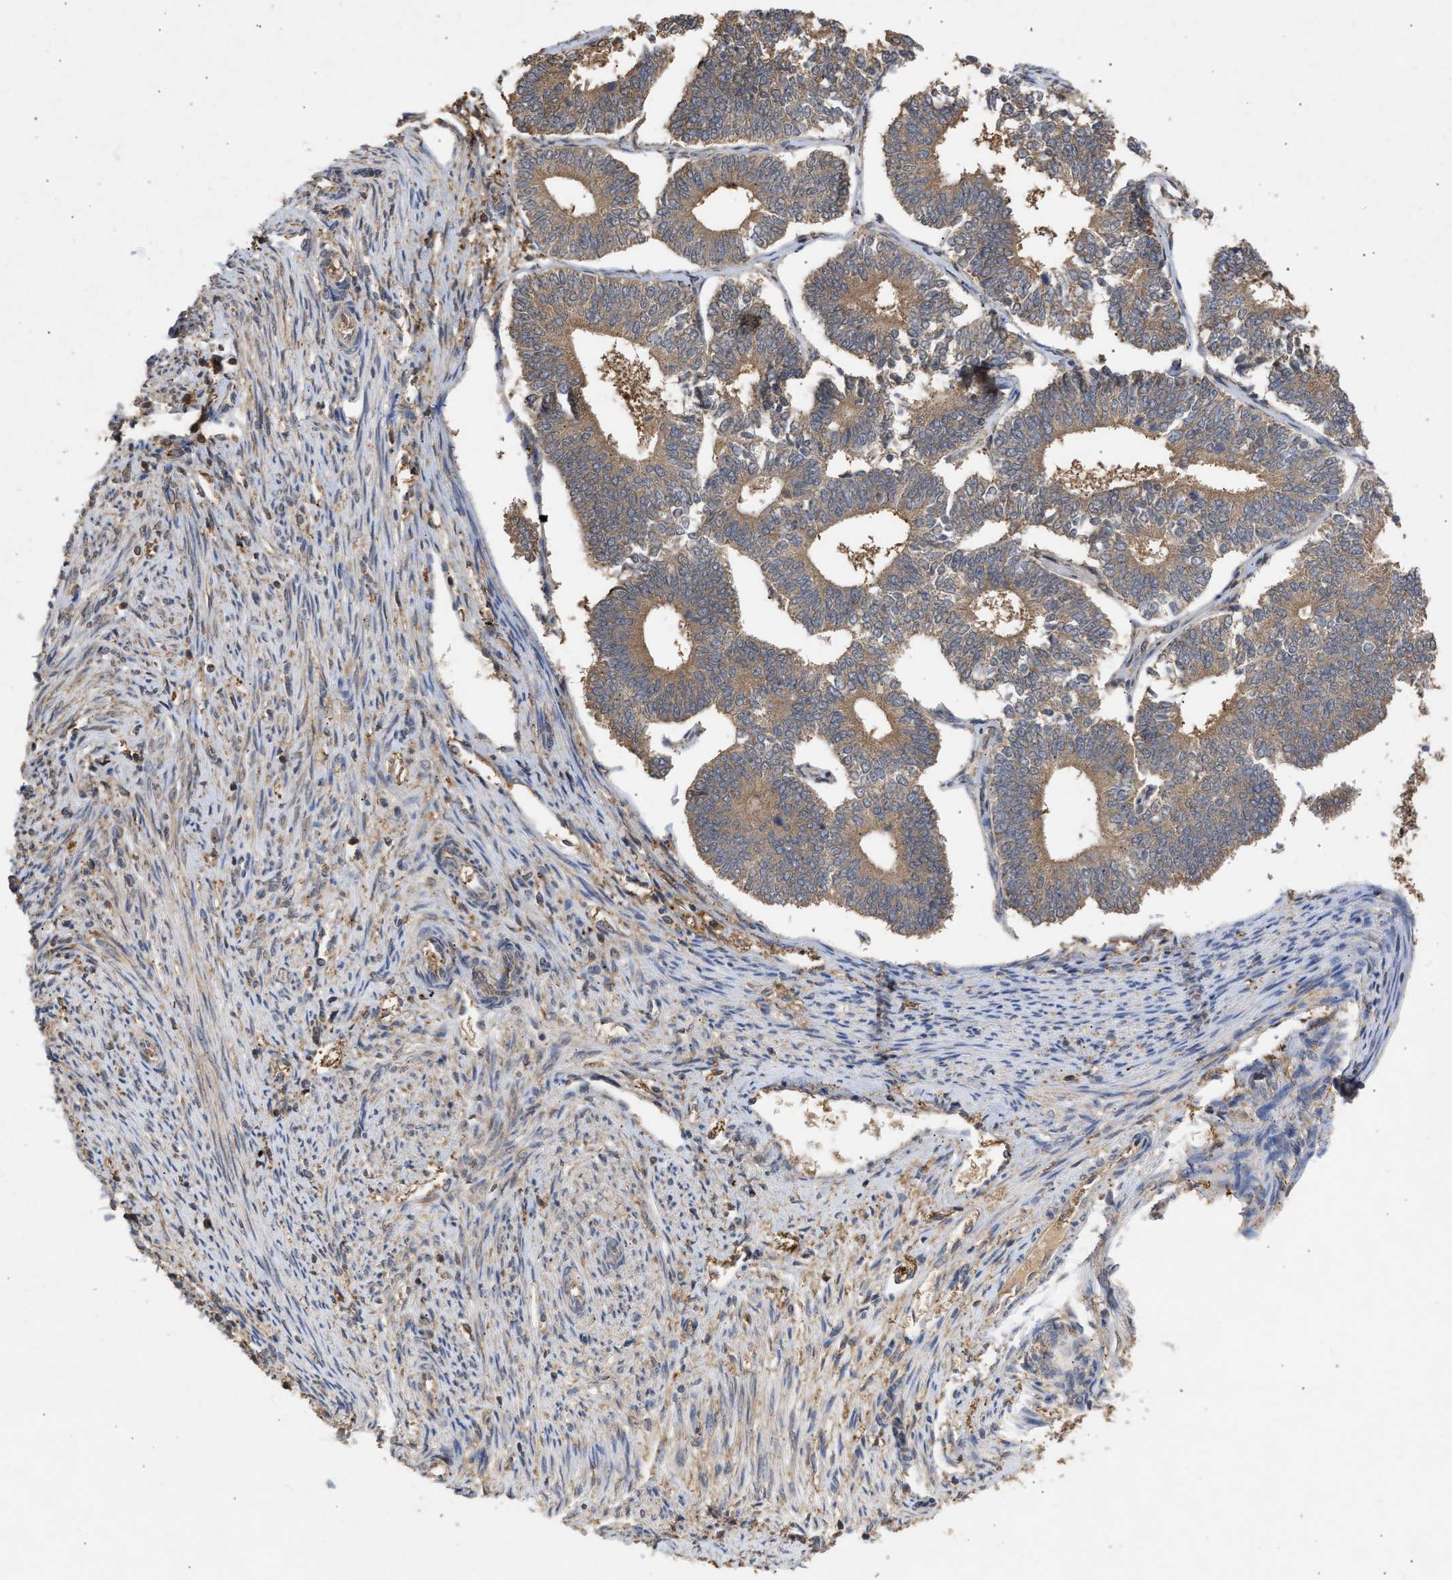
{"staining": {"intensity": "moderate", "quantity": ">75%", "location": "cytoplasmic/membranous"}, "tissue": "endometrial cancer", "cell_type": "Tumor cells", "image_type": "cancer", "snomed": [{"axis": "morphology", "description": "Adenocarcinoma, NOS"}, {"axis": "topography", "description": "Endometrium"}], "caption": "IHC (DAB) staining of endometrial cancer (adenocarcinoma) demonstrates moderate cytoplasmic/membranous protein positivity in approximately >75% of tumor cells.", "gene": "FITM1", "patient": {"sex": "female", "age": 70}}